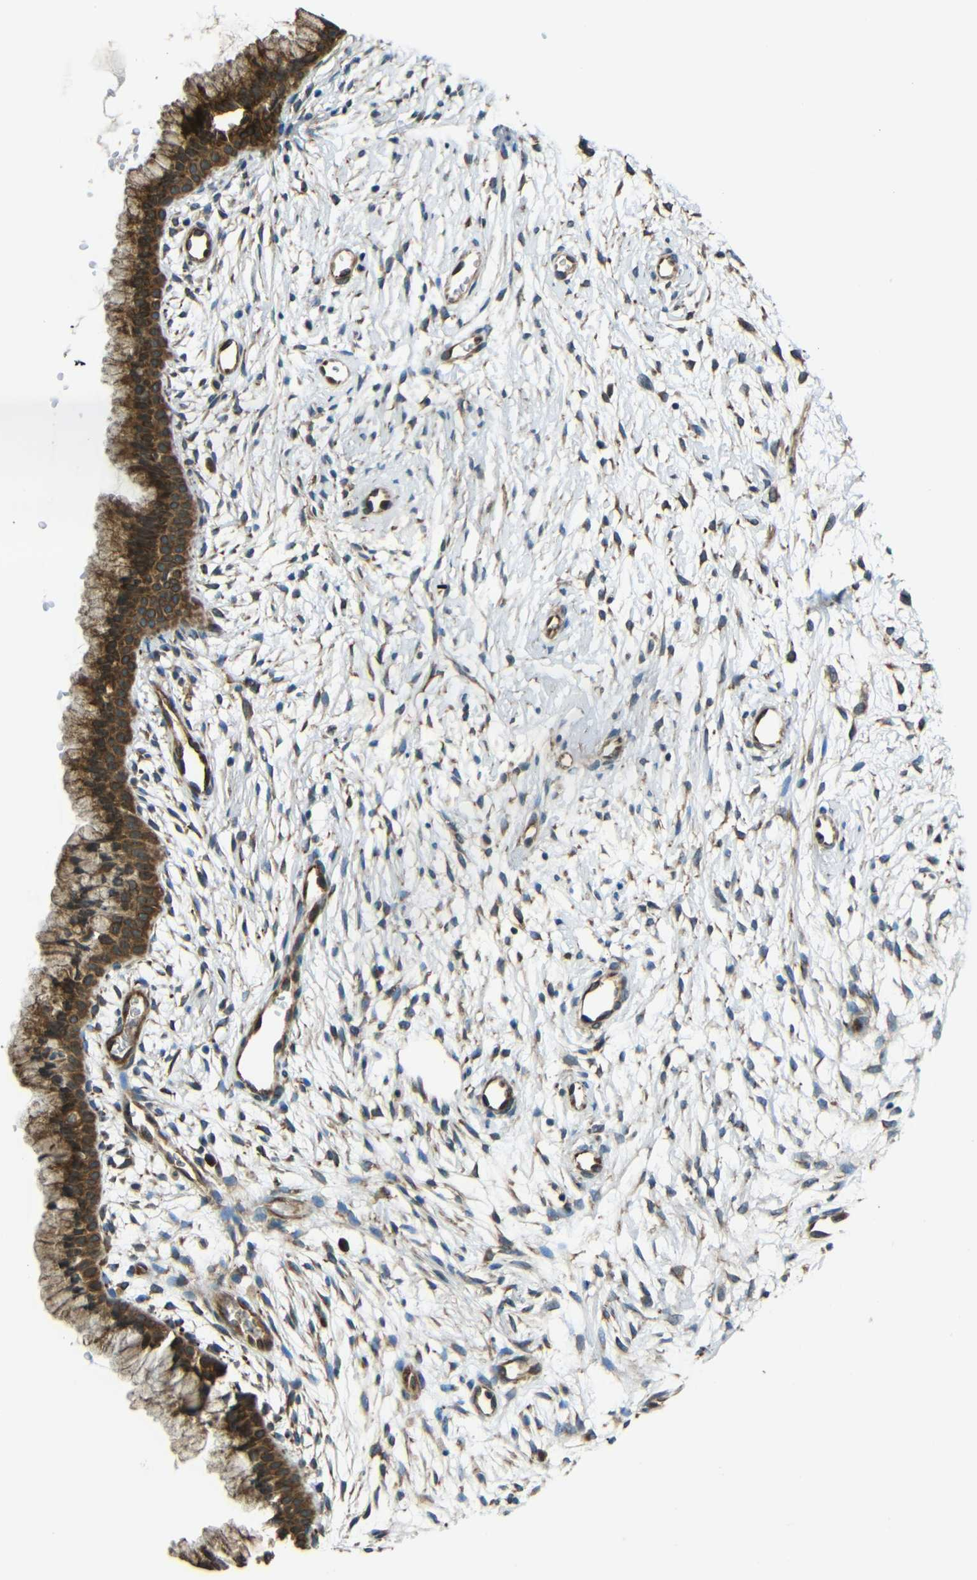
{"staining": {"intensity": "strong", "quantity": ">75%", "location": "cytoplasmic/membranous"}, "tissue": "cervix", "cell_type": "Glandular cells", "image_type": "normal", "snomed": [{"axis": "morphology", "description": "Normal tissue, NOS"}, {"axis": "topography", "description": "Cervix"}], "caption": "DAB immunohistochemical staining of unremarkable cervix shows strong cytoplasmic/membranous protein positivity in approximately >75% of glandular cells.", "gene": "VAPB", "patient": {"sex": "female", "age": 39}}